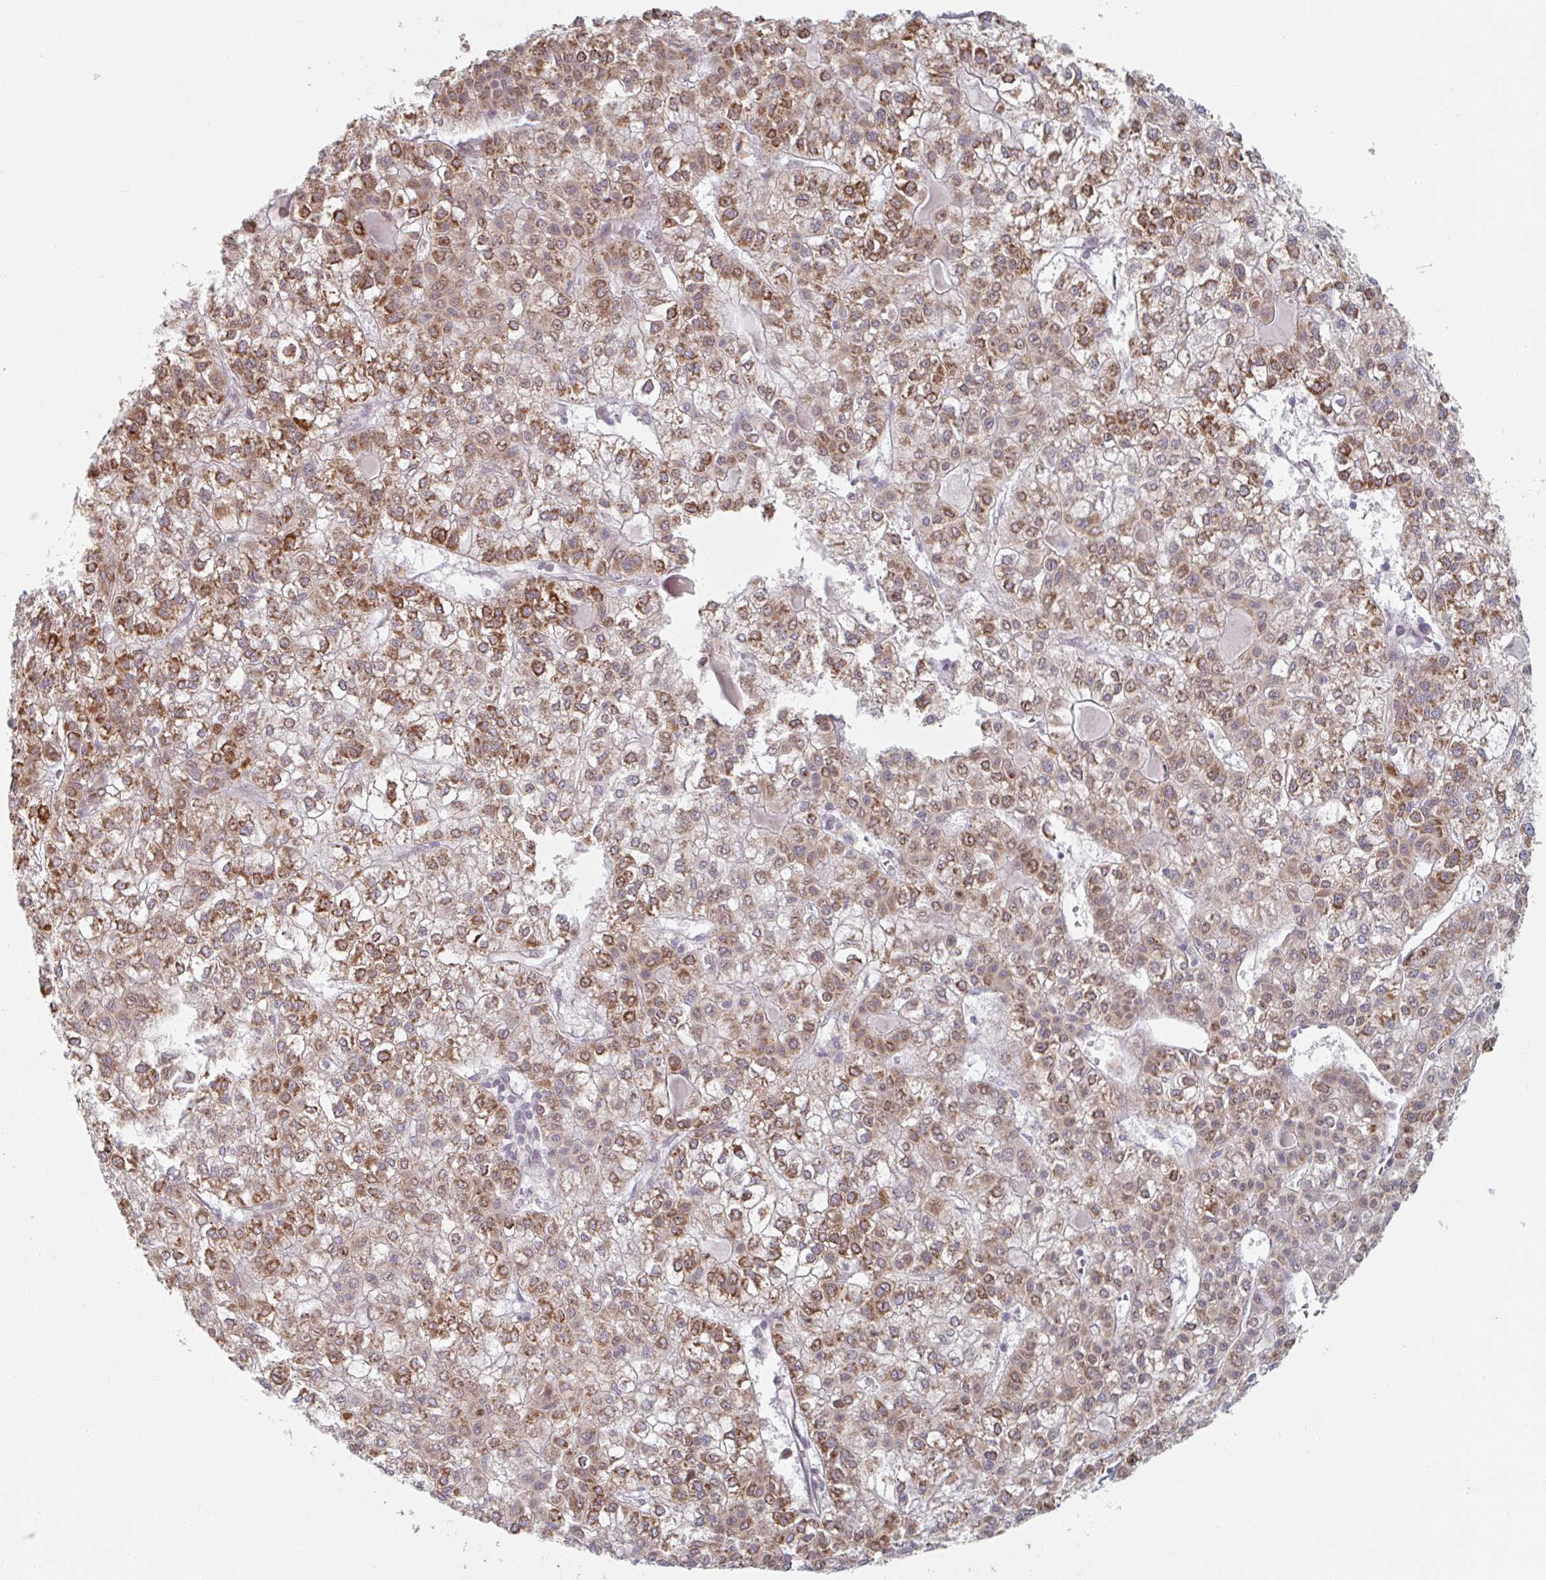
{"staining": {"intensity": "moderate", "quantity": ">75%", "location": "cytoplasmic/membranous"}, "tissue": "liver cancer", "cell_type": "Tumor cells", "image_type": "cancer", "snomed": [{"axis": "morphology", "description": "Carcinoma, Hepatocellular, NOS"}, {"axis": "topography", "description": "Liver"}], "caption": "This micrograph demonstrates liver hepatocellular carcinoma stained with IHC to label a protein in brown. The cytoplasmic/membranous of tumor cells show moderate positivity for the protein. Nuclei are counter-stained blue.", "gene": "TRAPPC10", "patient": {"sex": "female", "age": 43}}